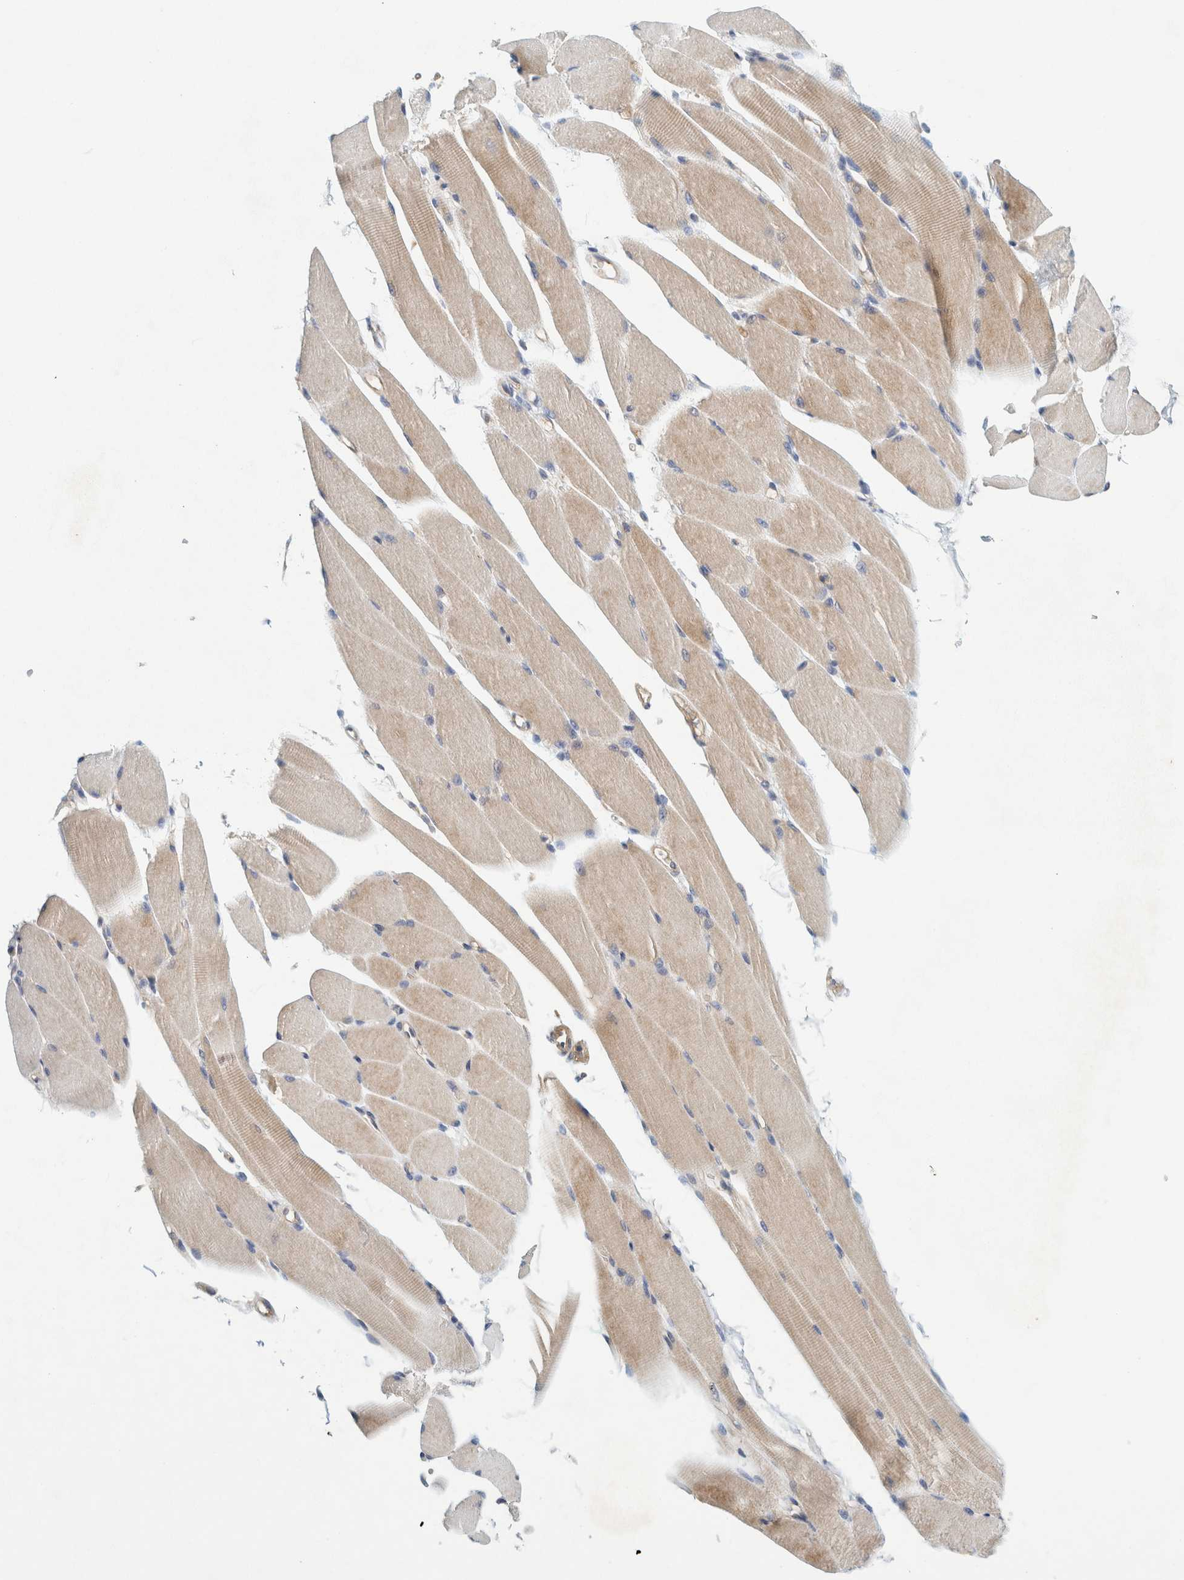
{"staining": {"intensity": "weak", "quantity": ">75%", "location": "cytoplasmic/membranous"}, "tissue": "skeletal muscle", "cell_type": "Myocytes", "image_type": "normal", "snomed": [{"axis": "morphology", "description": "Normal tissue, NOS"}, {"axis": "topography", "description": "Skeletal muscle"}, {"axis": "topography", "description": "Peripheral nerve tissue"}], "caption": "This histopathology image exhibits IHC staining of normal skeletal muscle, with low weak cytoplasmic/membranous expression in about >75% of myocytes.", "gene": "ZNF324B", "patient": {"sex": "female", "age": 84}}